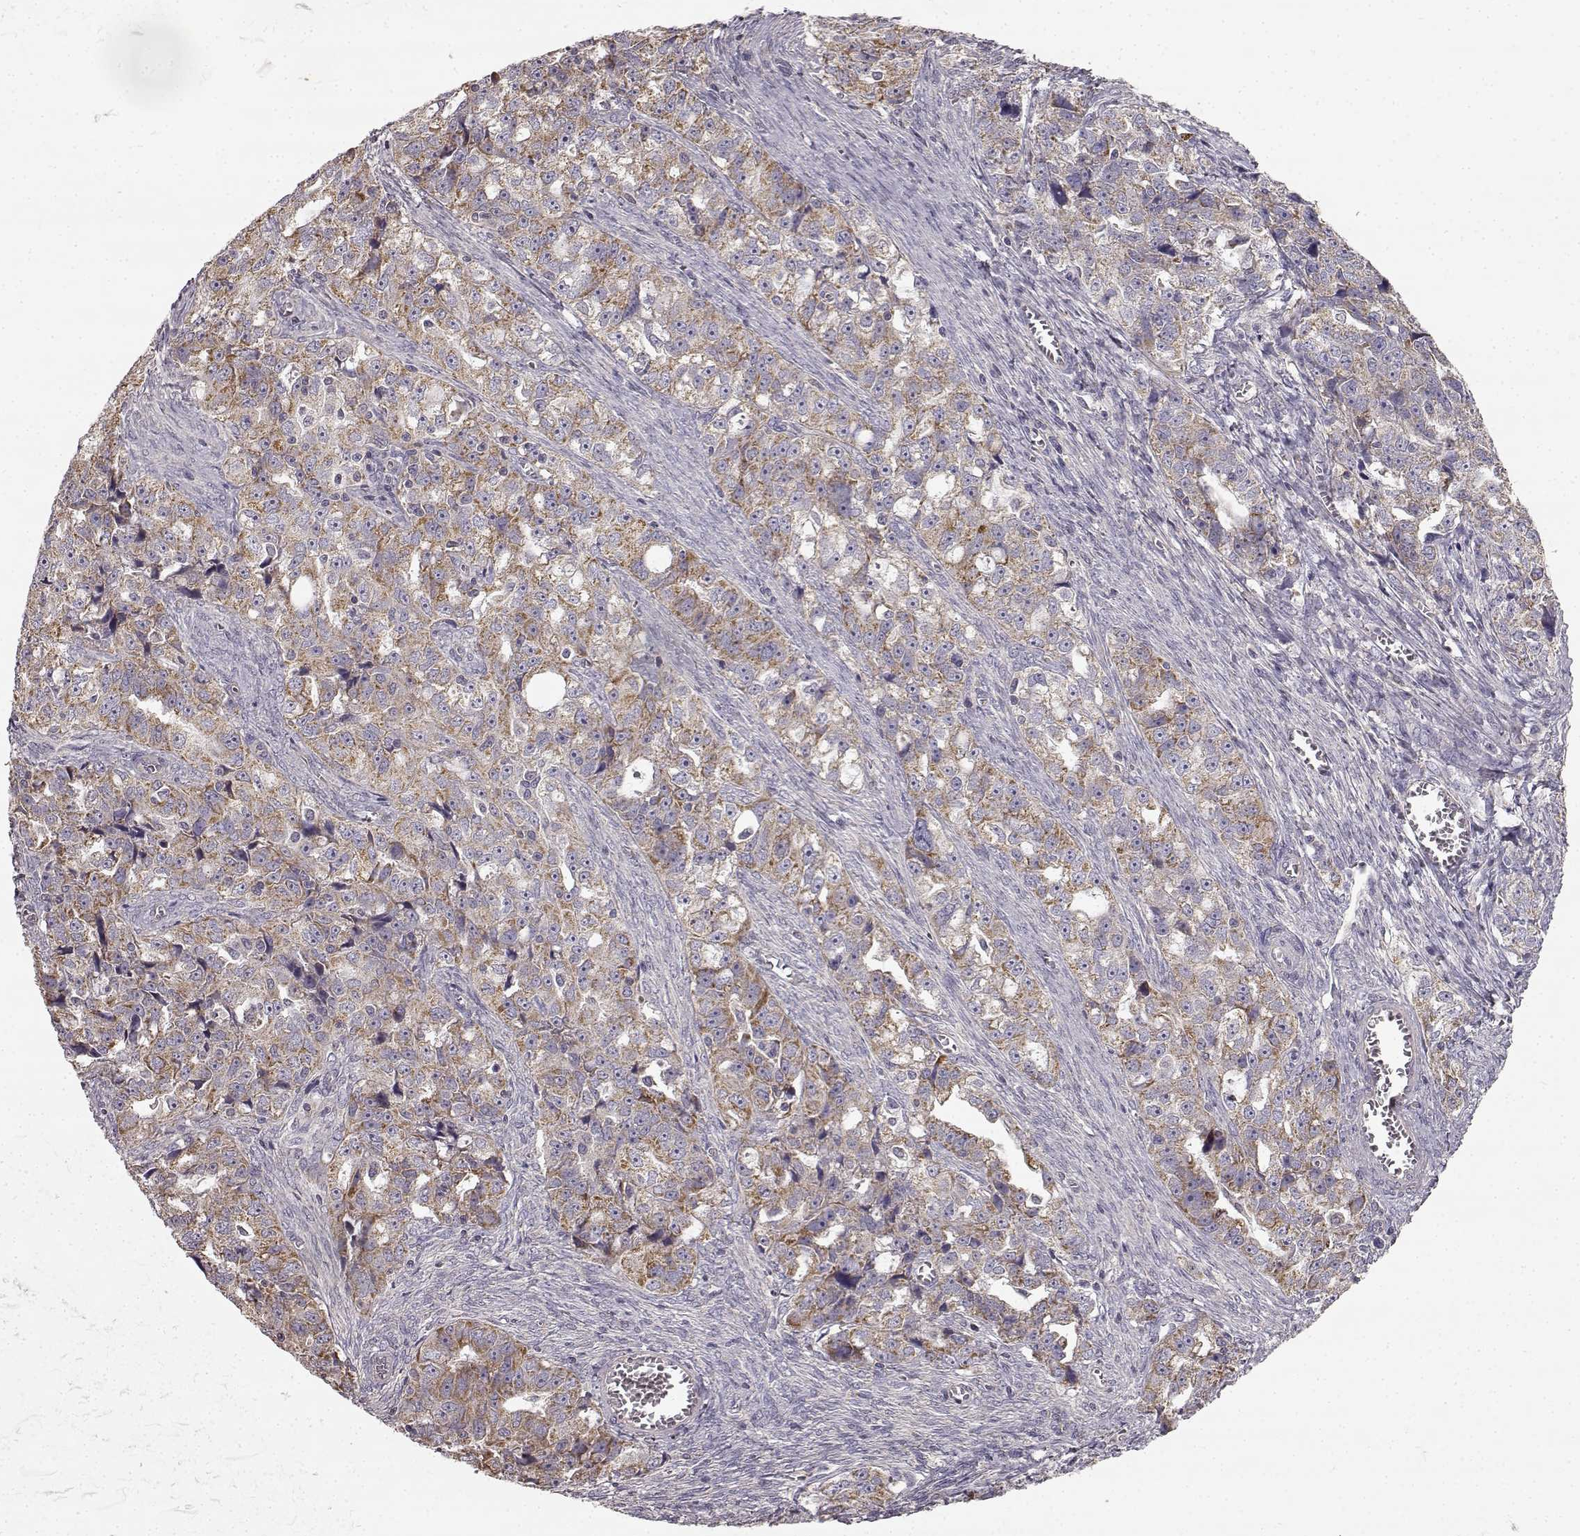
{"staining": {"intensity": "moderate", "quantity": ">75%", "location": "cytoplasmic/membranous"}, "tissue": "ovarian cancer", "cell_type": "Tumor cells", "image_type": "cancer", "snomed": [{"axis": "morphology", "description": "Cystadenocarcinoma, serous, NOS"}, {"axis": "topography", "description": "Ovary"}], "caption": "Human serous cystadenocarcinoma (ovarian) stained with a protein marker reveals moderate staining in tumor cells.", "gene": "ERBB3", "patient": {"sex": "female", "age": 51}}